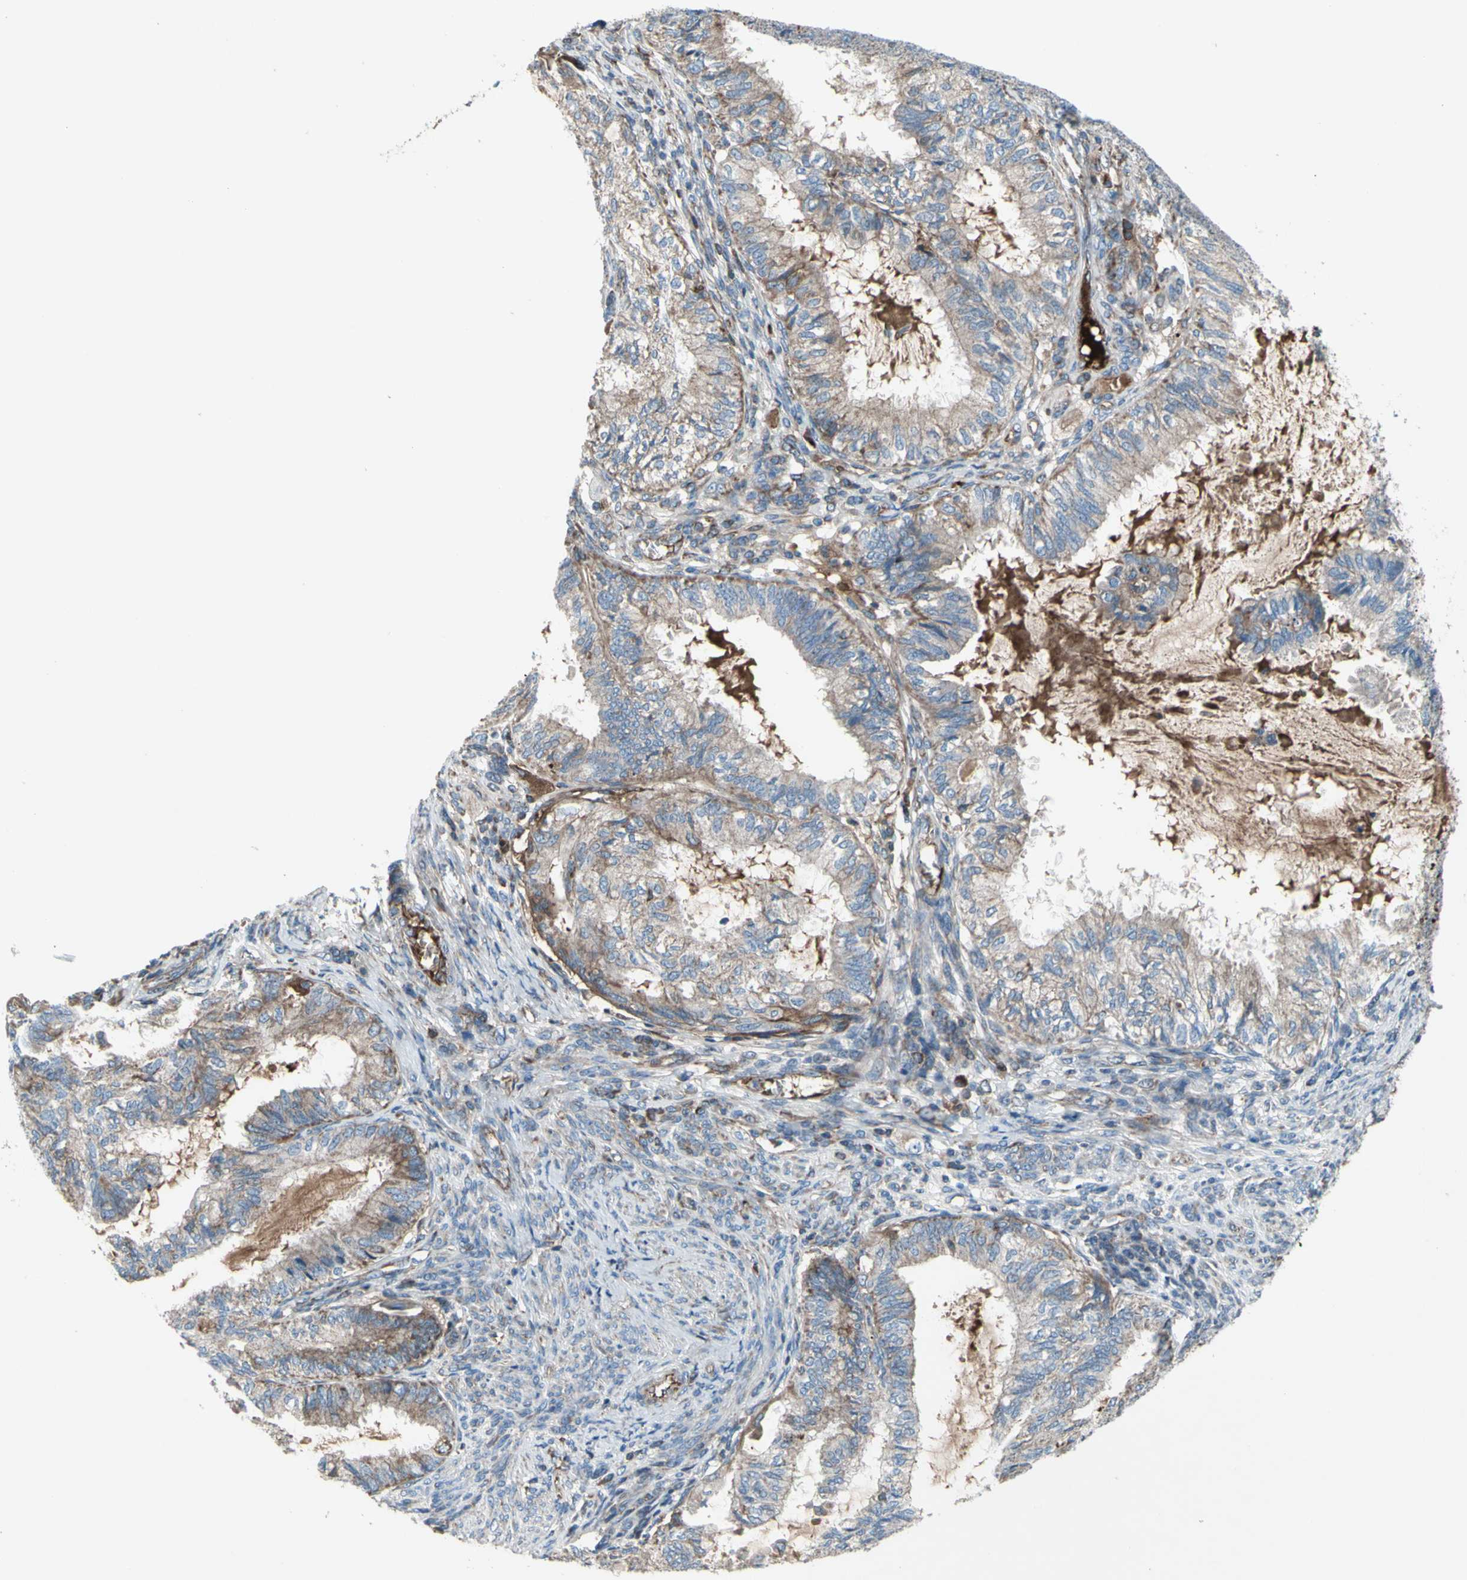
{"staining": {"intensity": "weak", "quantity": ">75%", "location": "cytoplasmic/membranous"}, "tissue": "cervical cancer", "cell_type": "Tumor cells", "image_type": "cancer", "snomed": [{"axis": "morphology", "description": "Normal tissue, NOS"}, {"axis": "morphology", "description": "Adenocarcinoma, NOS"}, {"axis": "topography", "description": "Cervix"}, {"axis": "topography", "description": "Endometrium"}], "caption": "Protein expression analysis of human cervical adenocarcinoma reveals weak cytoplasmic/membranous staining in approximately >75% of tumor cells.", "gene": "EMC7", "patient": {"sex": "female", "age": 86}}